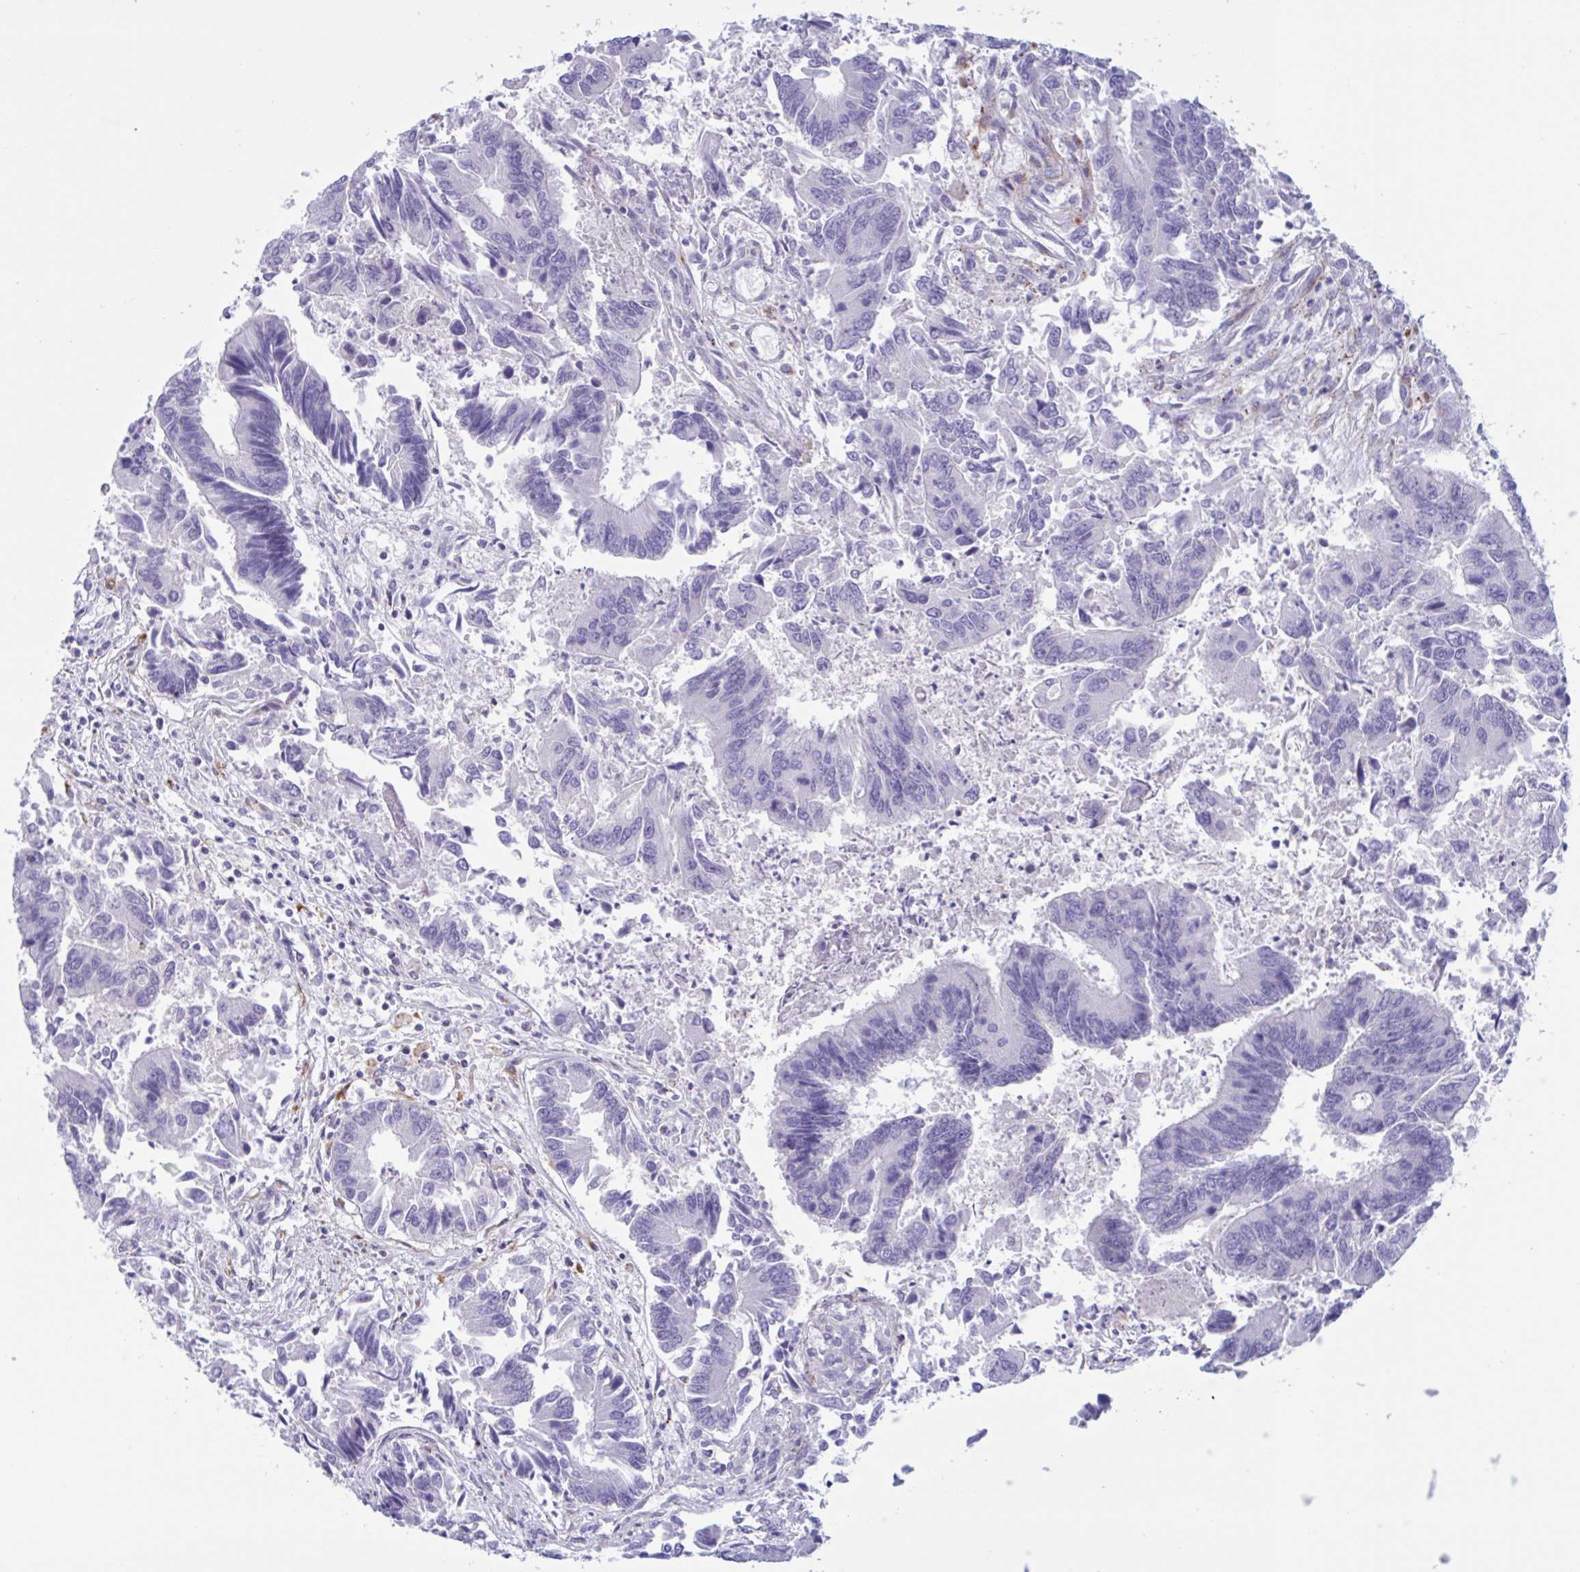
{"staining": {"intensity": "negative", "quantity": "none", "location": "none"}, "tissue": "colorectal cancer", "cell_type": "Tumor cells", "image_type": "cancer", "snomed": [{"axis": "morphology", "description": "Adenocarcinoma, NOS"}, {"axis": "topography", "description": "Colon"}], "caption": "High power microscopy micrograph of an immunohistochemistry image of colorectal cancer, revealing no significant staining in tumor cells. Brightfield microscopy of immunohistochemistry stained with DAB (brown) and hematoxylin (blue), captured at high magnification.", "gene": "XCL1", "patient": {"sex": "female", "age": 67}}